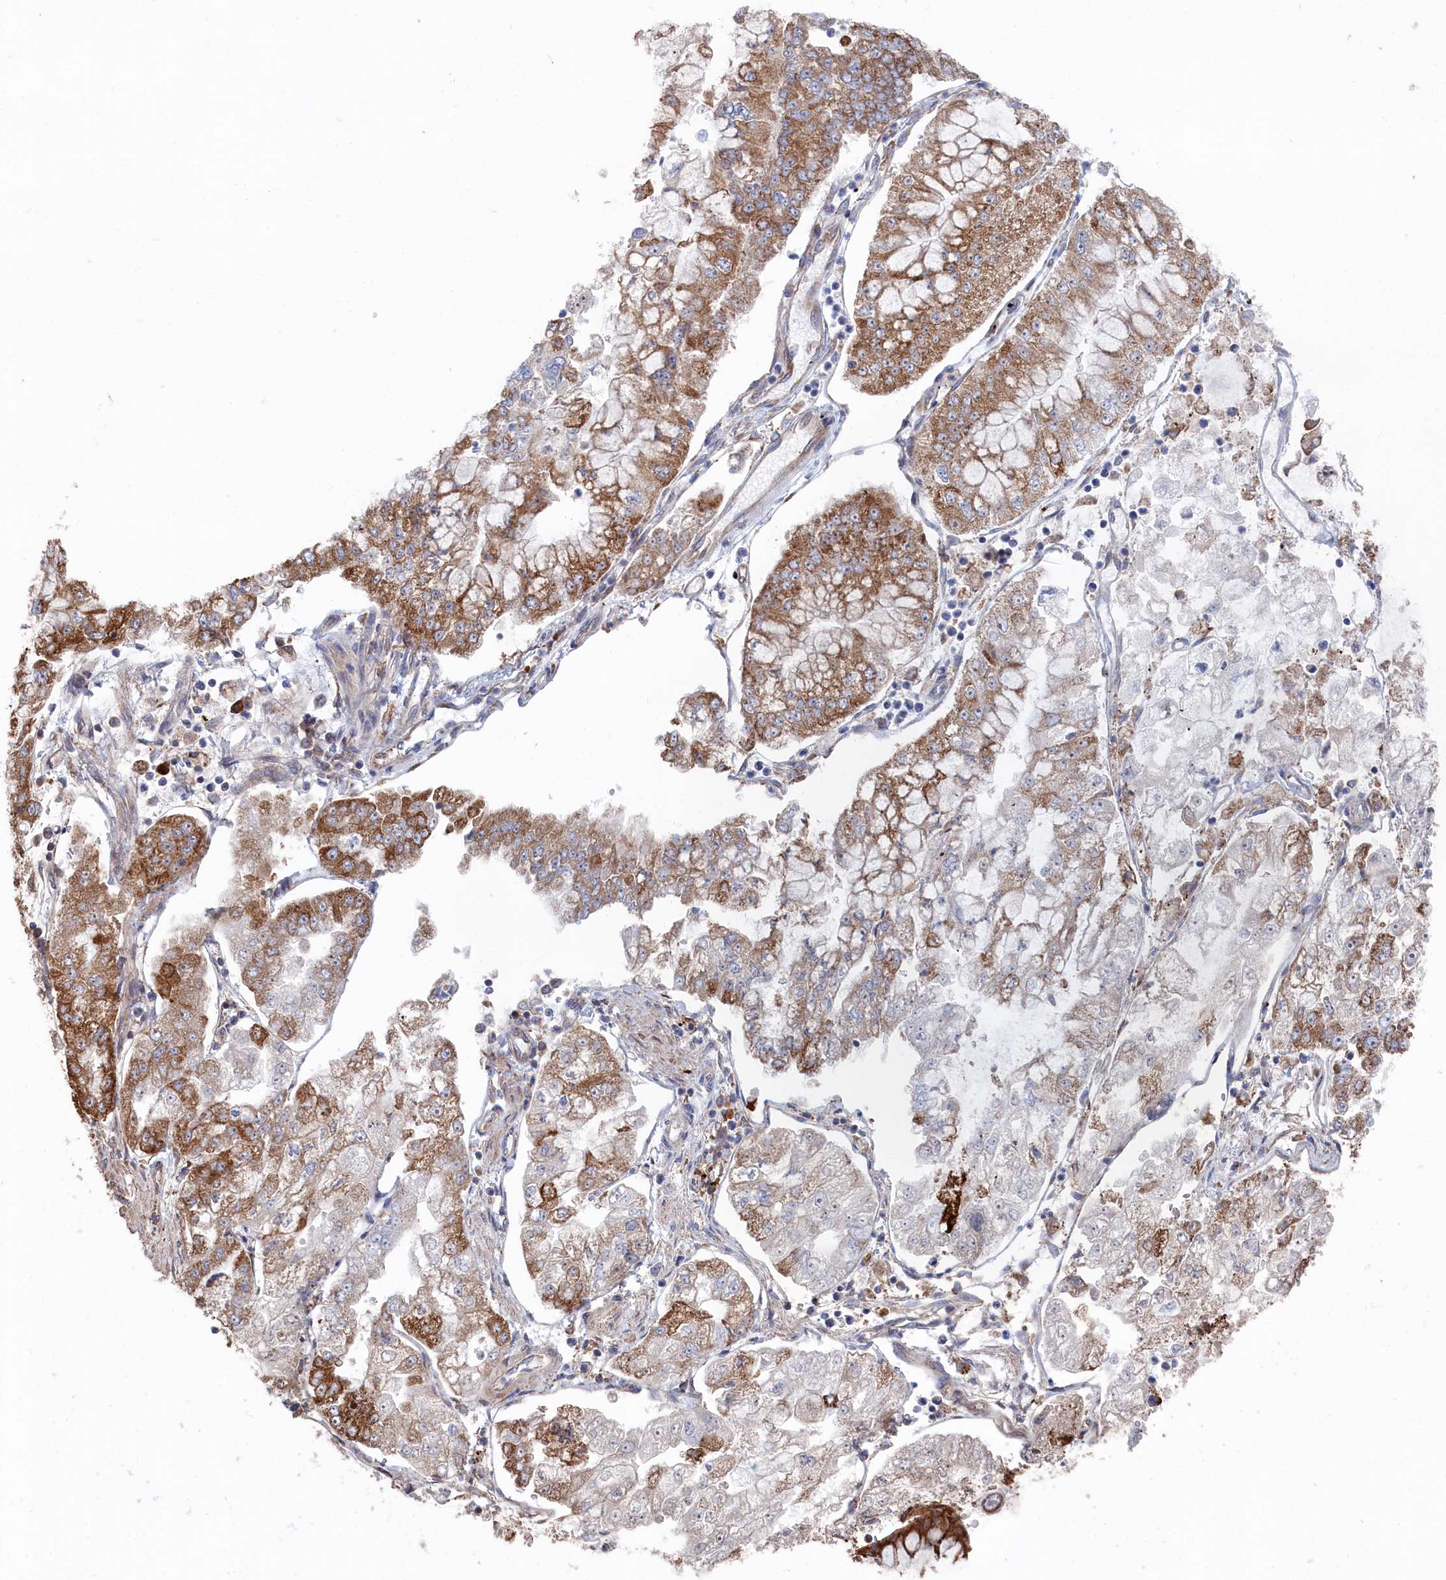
{"staining": {"intensity": "moderate", "quantity": "25%-75%", "location": "cytoplasmic/membranous"}, "tissue": "stomach cancer", "cell_type": "Tumor cells", "image_type": "cancer", "snomed": [{"axis": "morphology", "description": "Adenocarcinoma, NOS"}, {"axis": "topography", "description": "Stomach"}], "caption": "Moderate cytoplasmic/membranous expression is appreciated in about 25%-75% of tumor cells in adenocarcinoma (stomach). Using DAB (brown) and hematoxylin (blue) stains, captured at high magnification using brightfield microscopy.", "gene": "BPIFB6", "patient": {"sex": "male", "age": 76}}